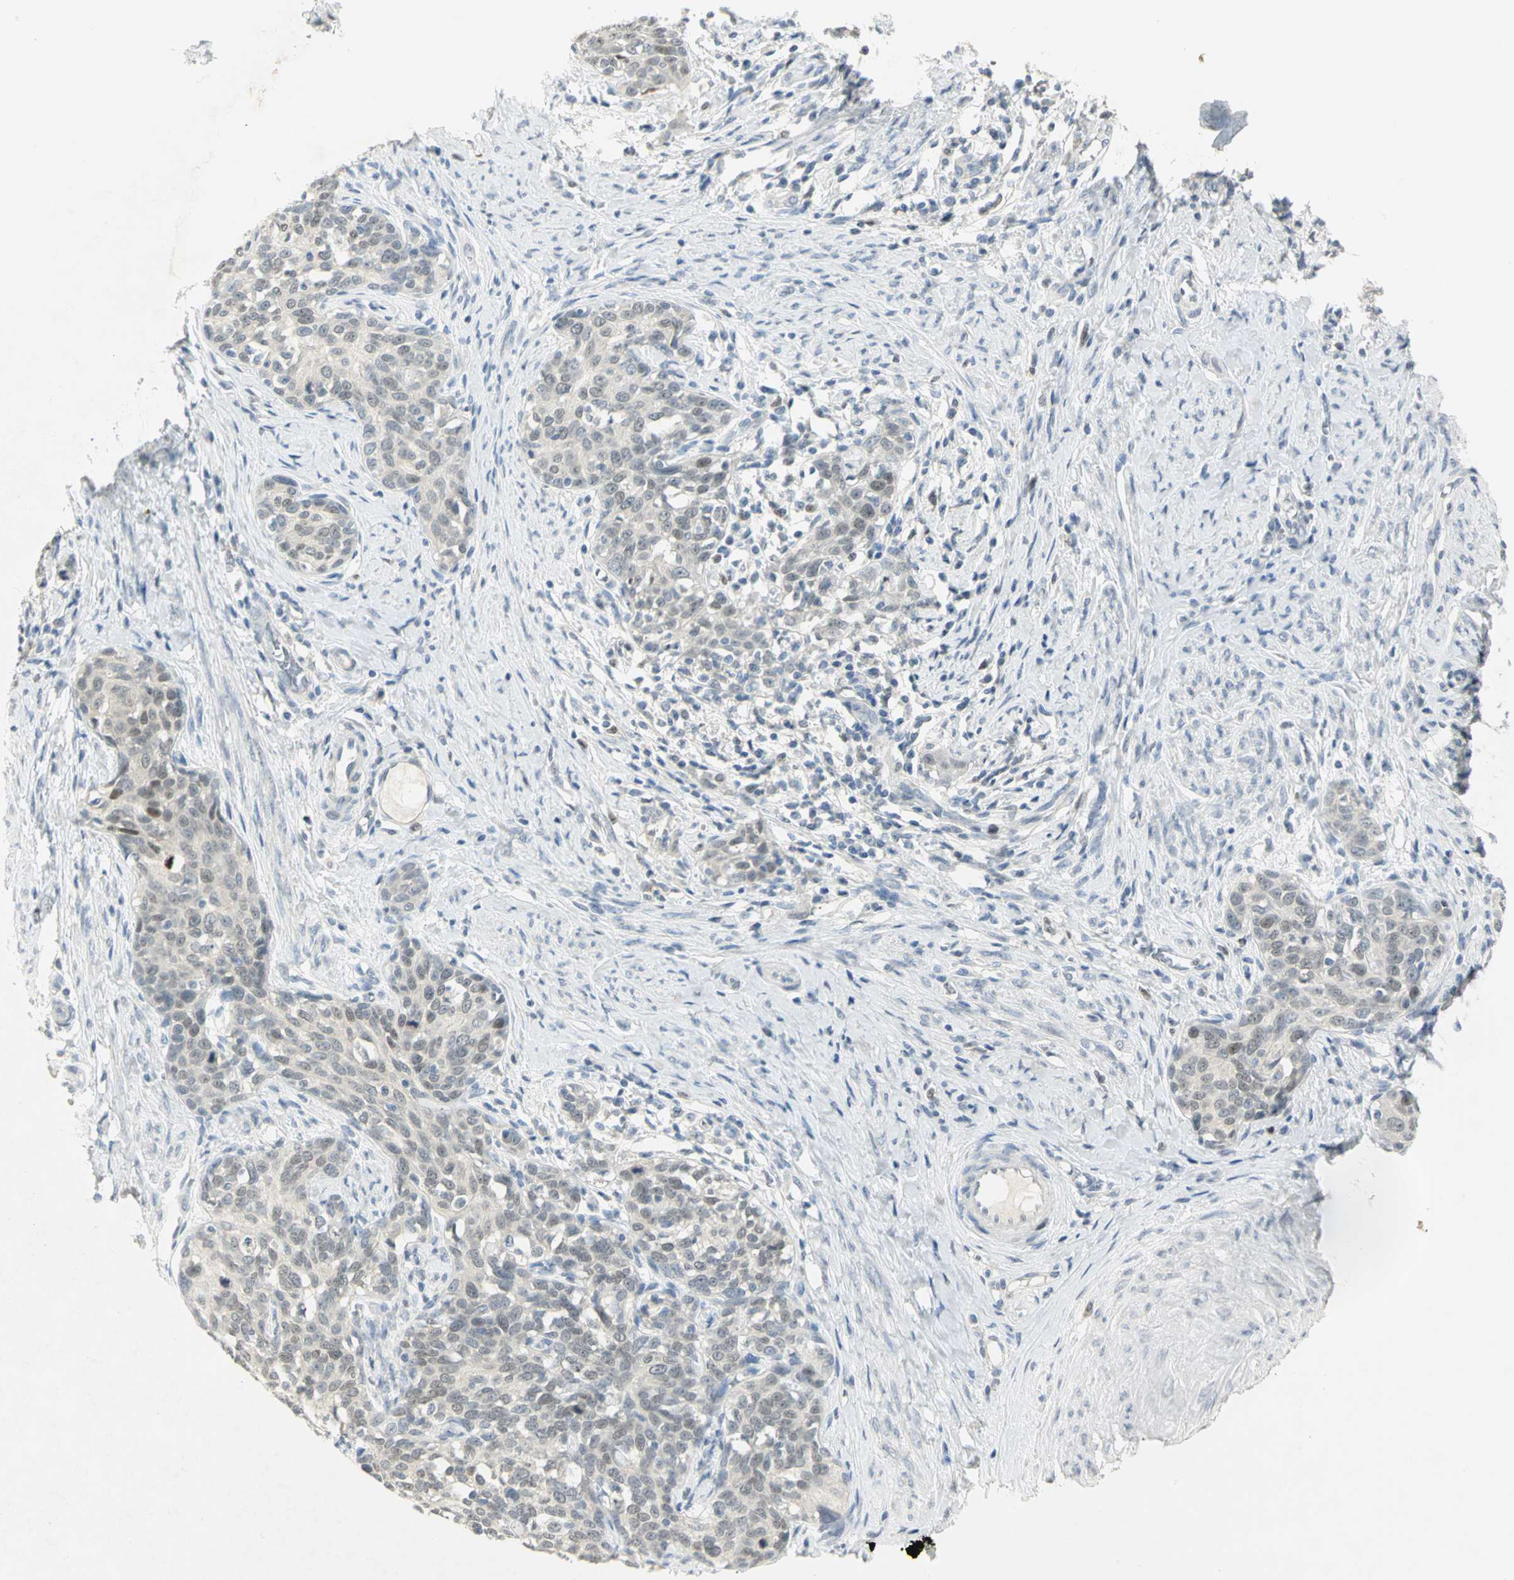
{"staining": {"intensity": "weak", "quantity": "25%-75%", "location": "nuclear"}, "tissue": "cervical cancer", "cell_type": "Tumor cells", "image_type": "cancer", "snomed": [{"axis": "morphology", "description": "Squamous cell carcinoma, NOS"}, {"axis": "morphology", "description": "Adenocarcinoma, NOS"}, {"axis": "topography", "description": "Cervix"}], "caption": "Immunohistochemistry image of neoplastic tissue: human cervical cancer (adenocarcinoma) stained using immunohistochemistry displays low levels of weak protein expression localized specifically in the nuclear of tumor cells, appearing as a nuclear brown color.", "gene": "BCL6", "patient": {"sex": "female", "age": 52}}